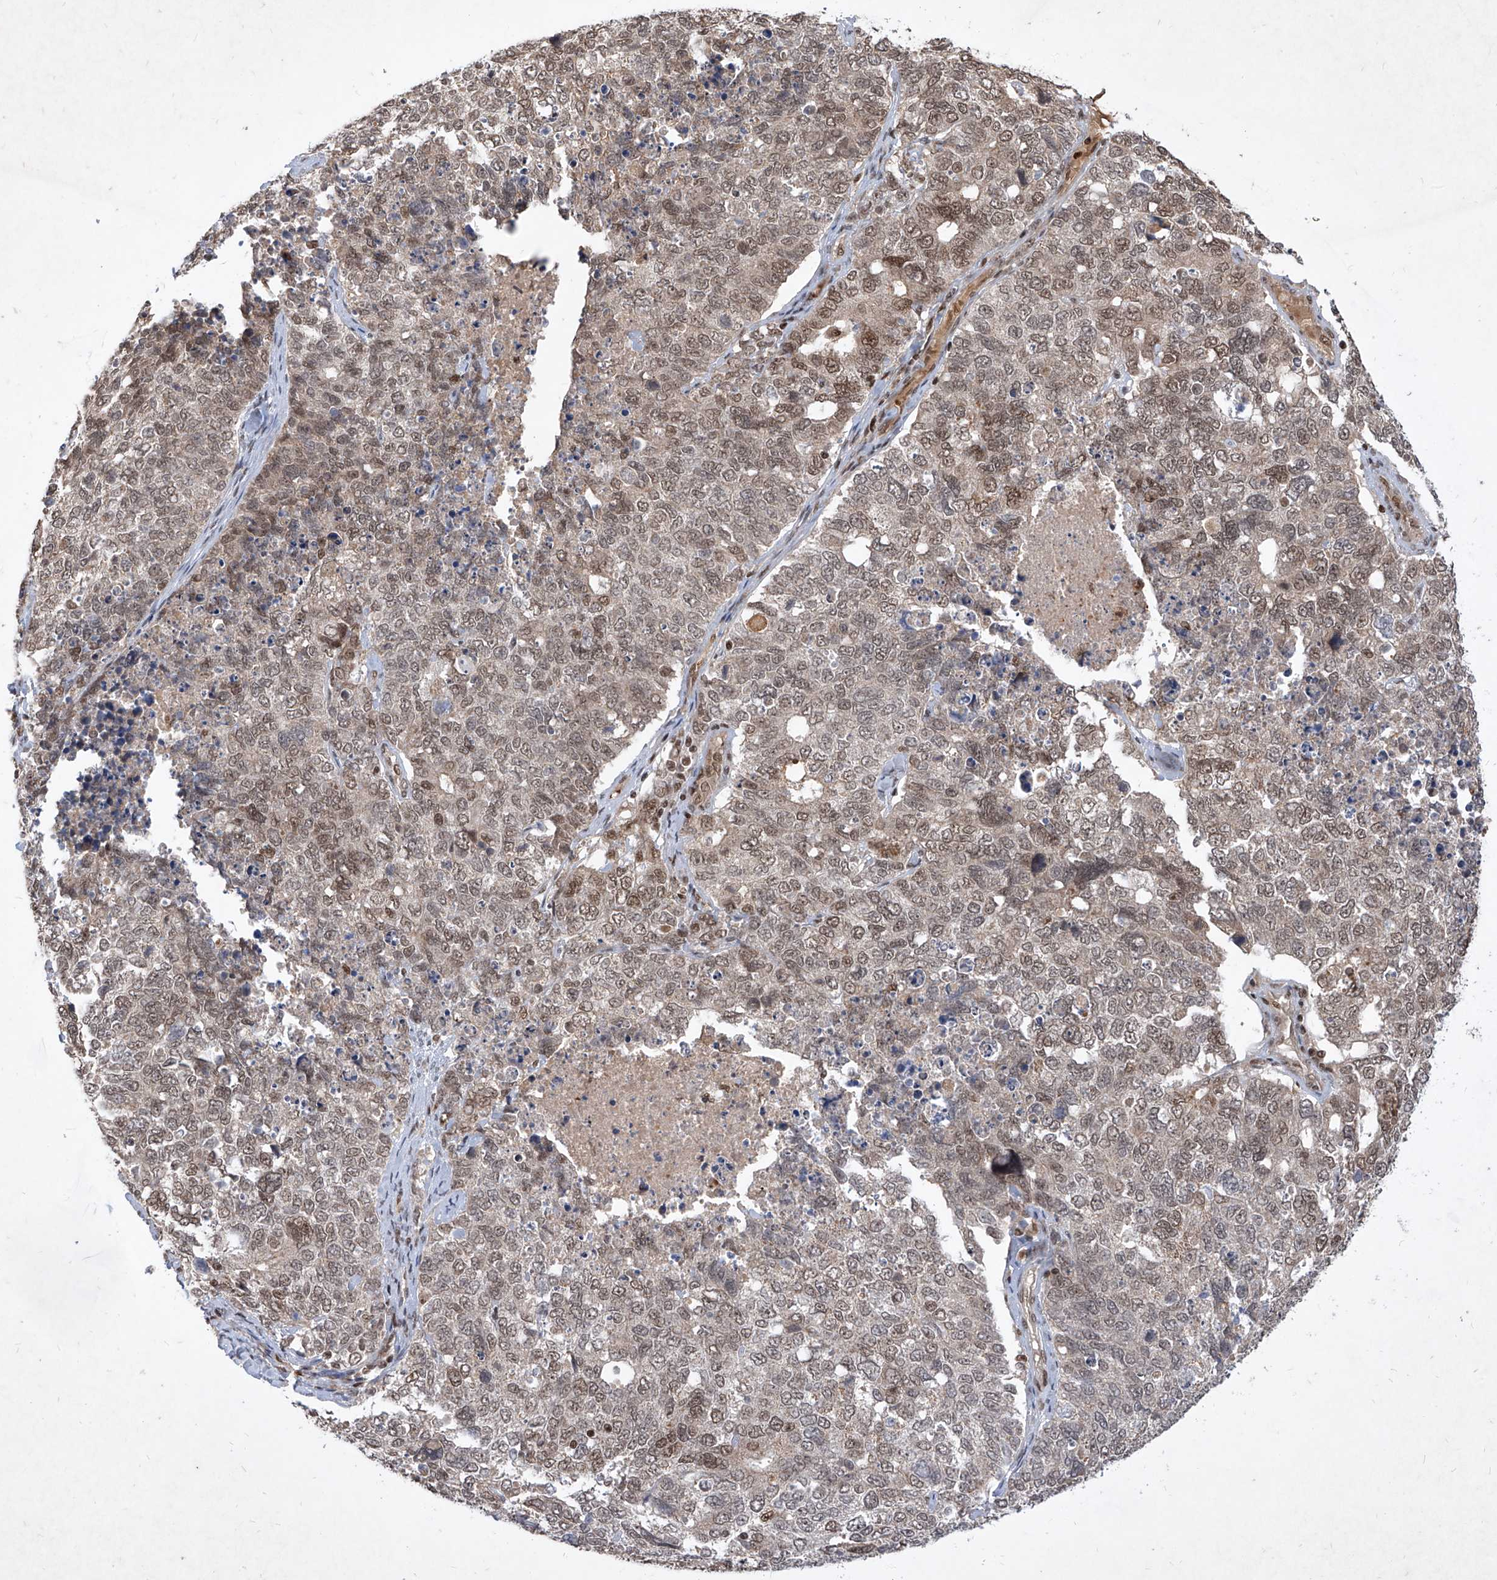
{"staining": {"intensity": "moderate", "quantity": ">75%", "location": "nuclear"}, "tissue": "cervical cancer", "cell_type": "Tumor cells", "image_type": "cancer", "snomed": [{"axis": "morphology", "description": "Squamous cell carcinoma, NOS"}, {"axis": "topography", "description": "Cervix"}], "caption": "A high-resolution histopathology image shows immunohistochemistry (IHC) staining of cervical cancer (squamous cell carcinoma), which reveals moderate nuclear positivity in approximately >75% of tumor cells.", "gene": "IRF2", "patient": {"sex": "female", "age": 63}}